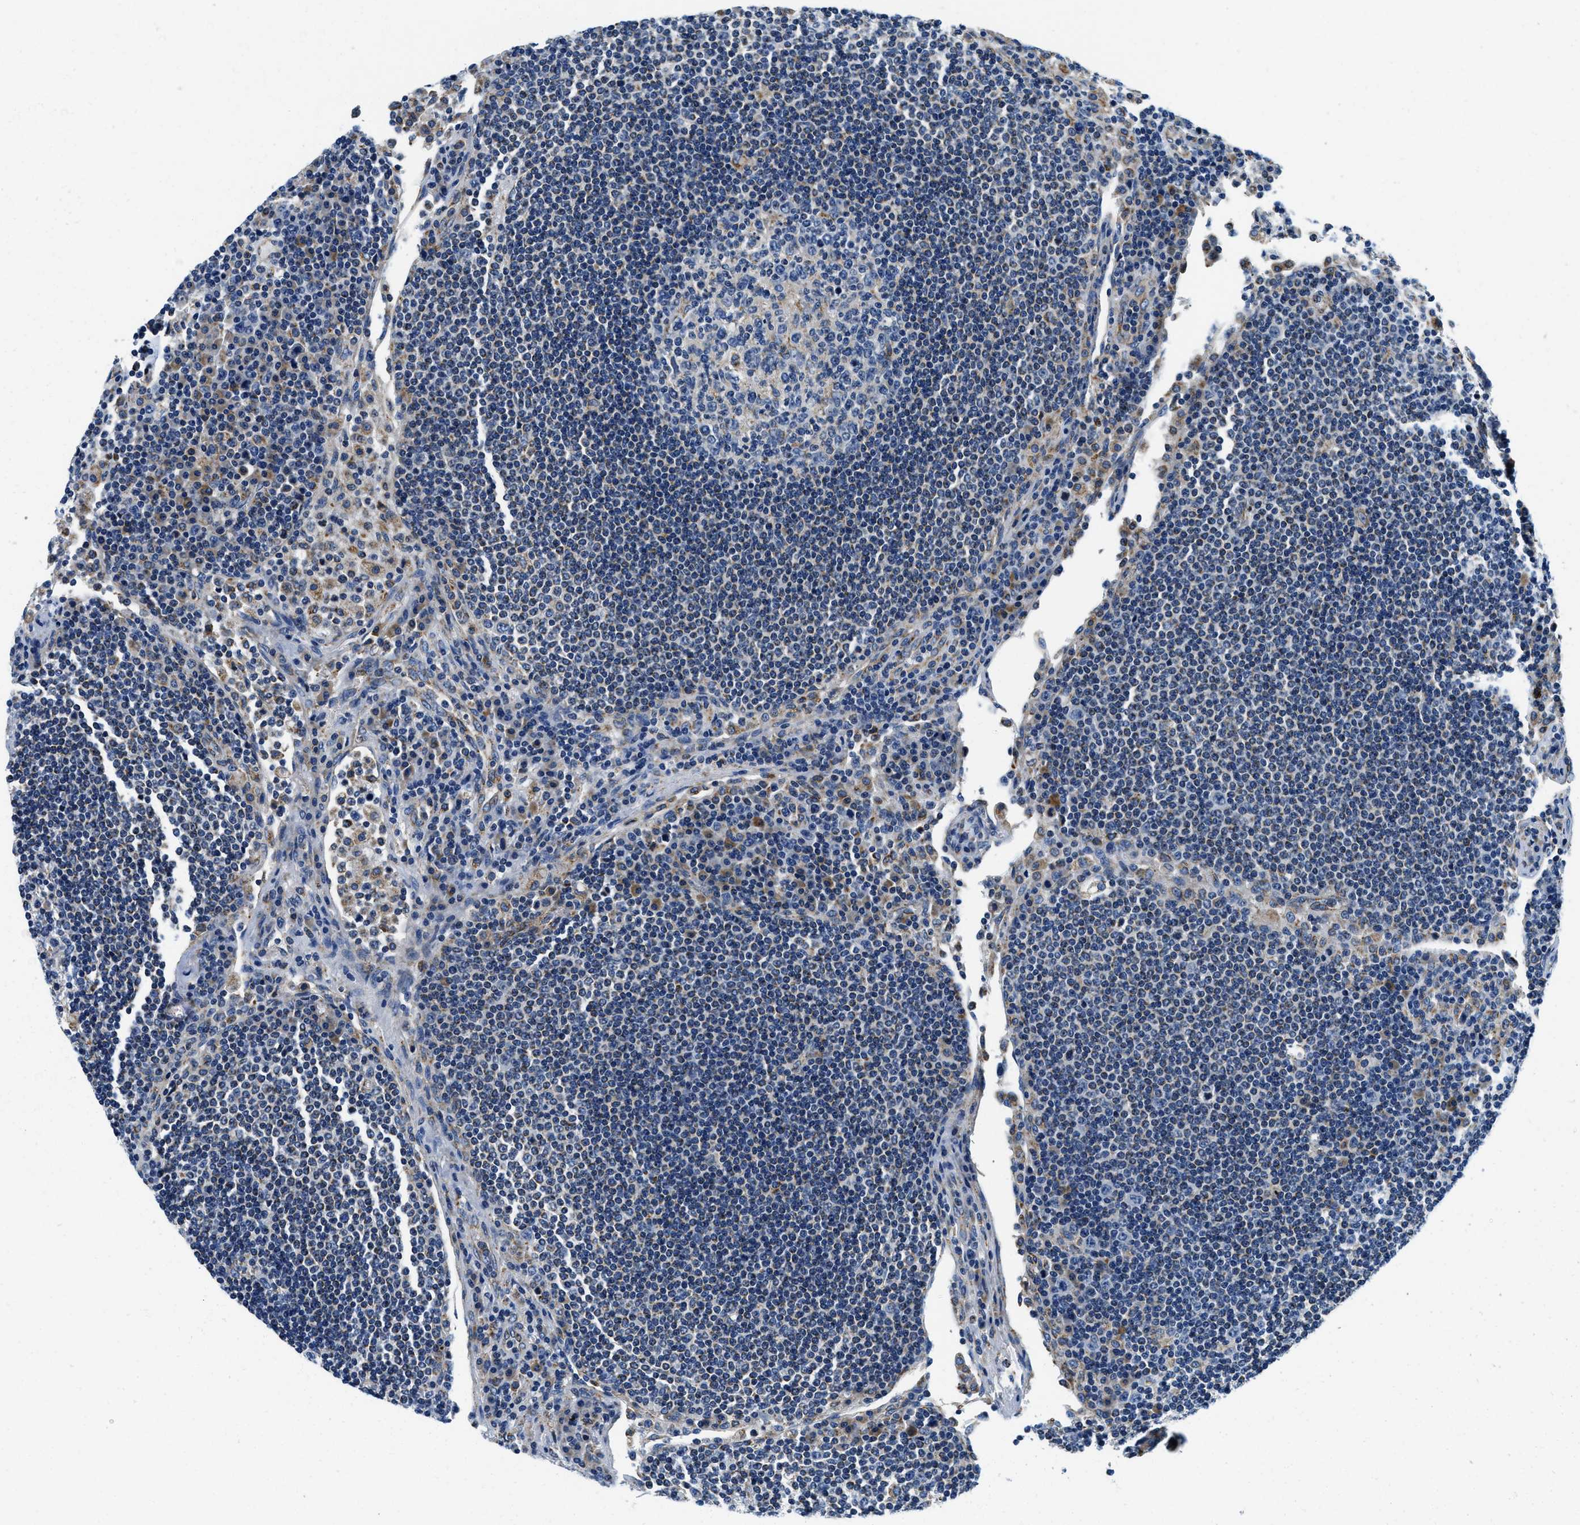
{"staining": {"intensity": "negative", "quantity": "none", "location": "none"}, "tissue": "lymph node", "cell_type": "Germinal center cells", "image_type": "normal", "snomed": [{"axis": "morphology", "description": "Normal tissue, NOS"}, {"axis": "topography", "description": "Lymph node"}], "caption": "Protein analysis of unremarkable lymph node reveals no significant expression in germinal center cells.", "gene": "SAMD4B", "patient": {"sex": "female", "age": 53}}